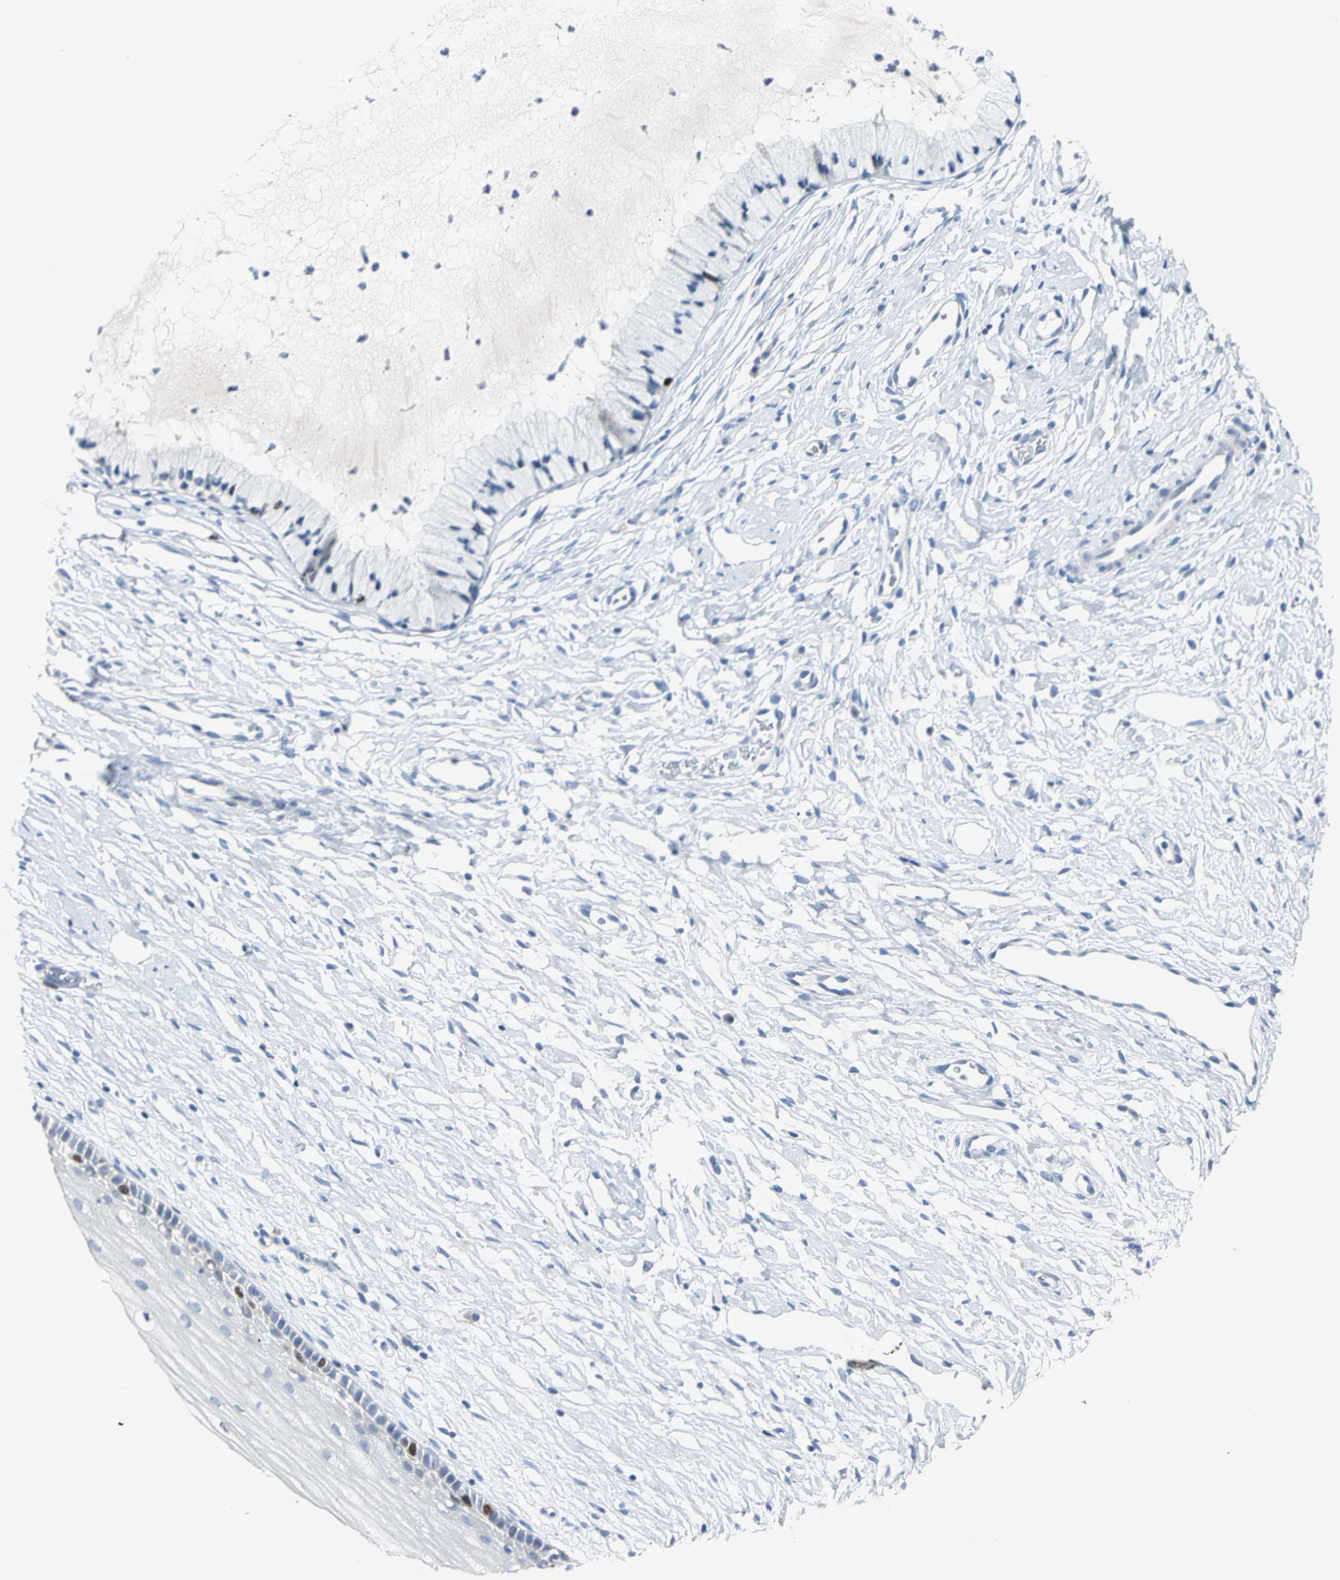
{"staining": {"intensity": "moderate", "quantity": "<25%", "location": "nuclear"}, "tissue": "cervix", "cell_type": "Glandular cells", "image_type": "normal", "snomed": [{"axis": "morphology", "description": "Normal tissue, NOS"}, {"axis": "topography", "description": "Cervix"}], "caption": "Immunohistochemistry (IHC) histopathology image of benign cervix stained for a protein (brown), which displays low levels of moderate nuclear positivity in approximately <25% of glandular cells.", "gene": "MCM3", "patient": {"sex": "female", "age": 46}}